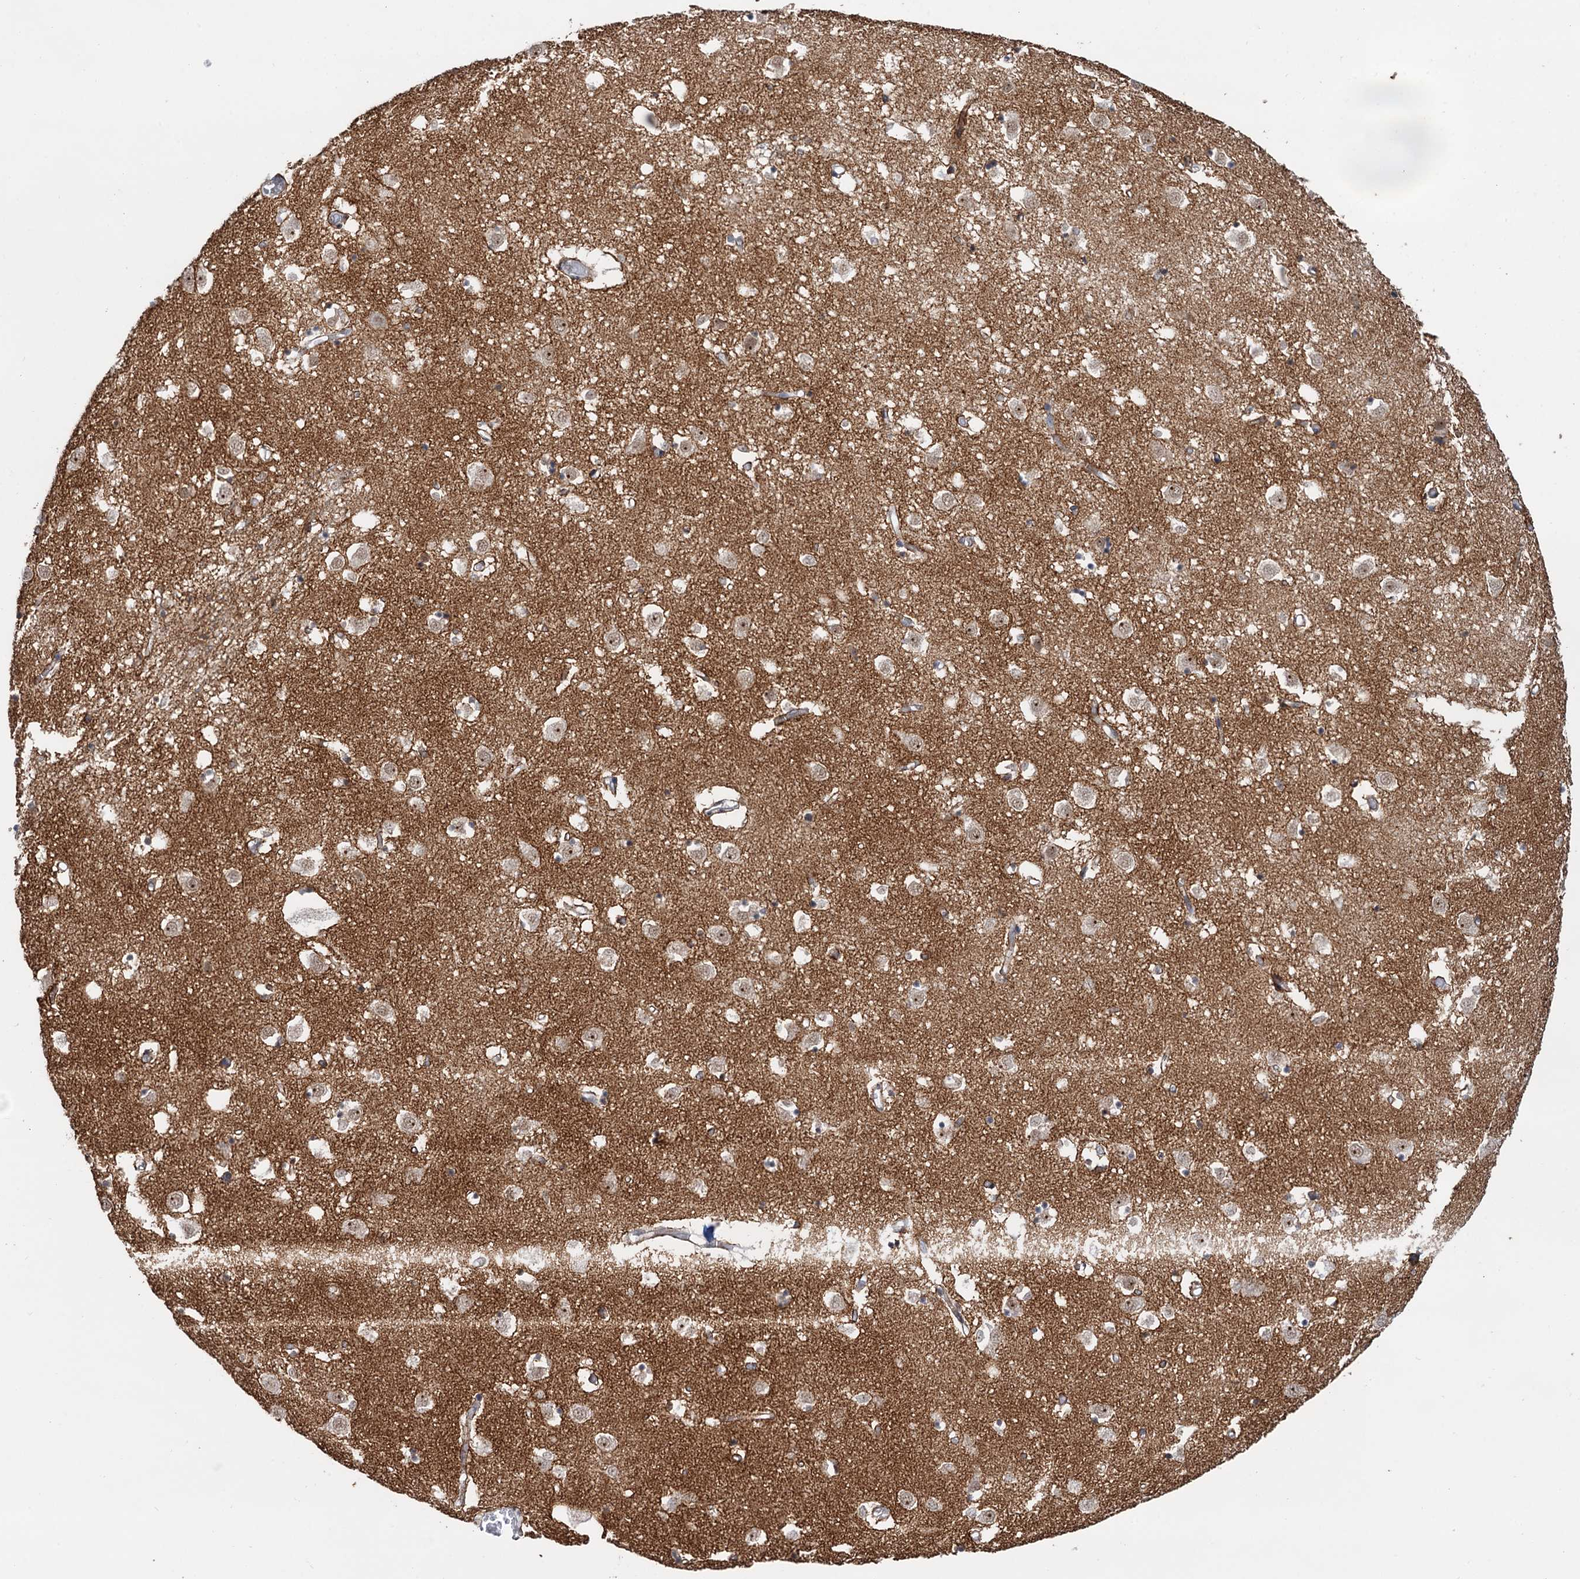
{"staining": {"intensity": "weak", "quantity": "<25%", "location": "nuclear"}, "tissue": "caudate", "cell_type": "Glial cells", "image_type": "normal", "snomed": [{"axis": "morphology", "description": "Normal tissue, NOS"}, {"axis": "topography", "description": "Lateral ventricle wall"}], "caption": "IHC image of unremarkable human caudate stained for a protein (brown), which shows no positivity in glial cells. Brightfield microscopy of immunohistochemistry (IHC) stained with DAB (3,3'-diaminobenzidine) (brown) and hematoxylin (blue), captured at high magnification.", "gene": "NAT10", "patient": {"sex": "male", "age": 70}}